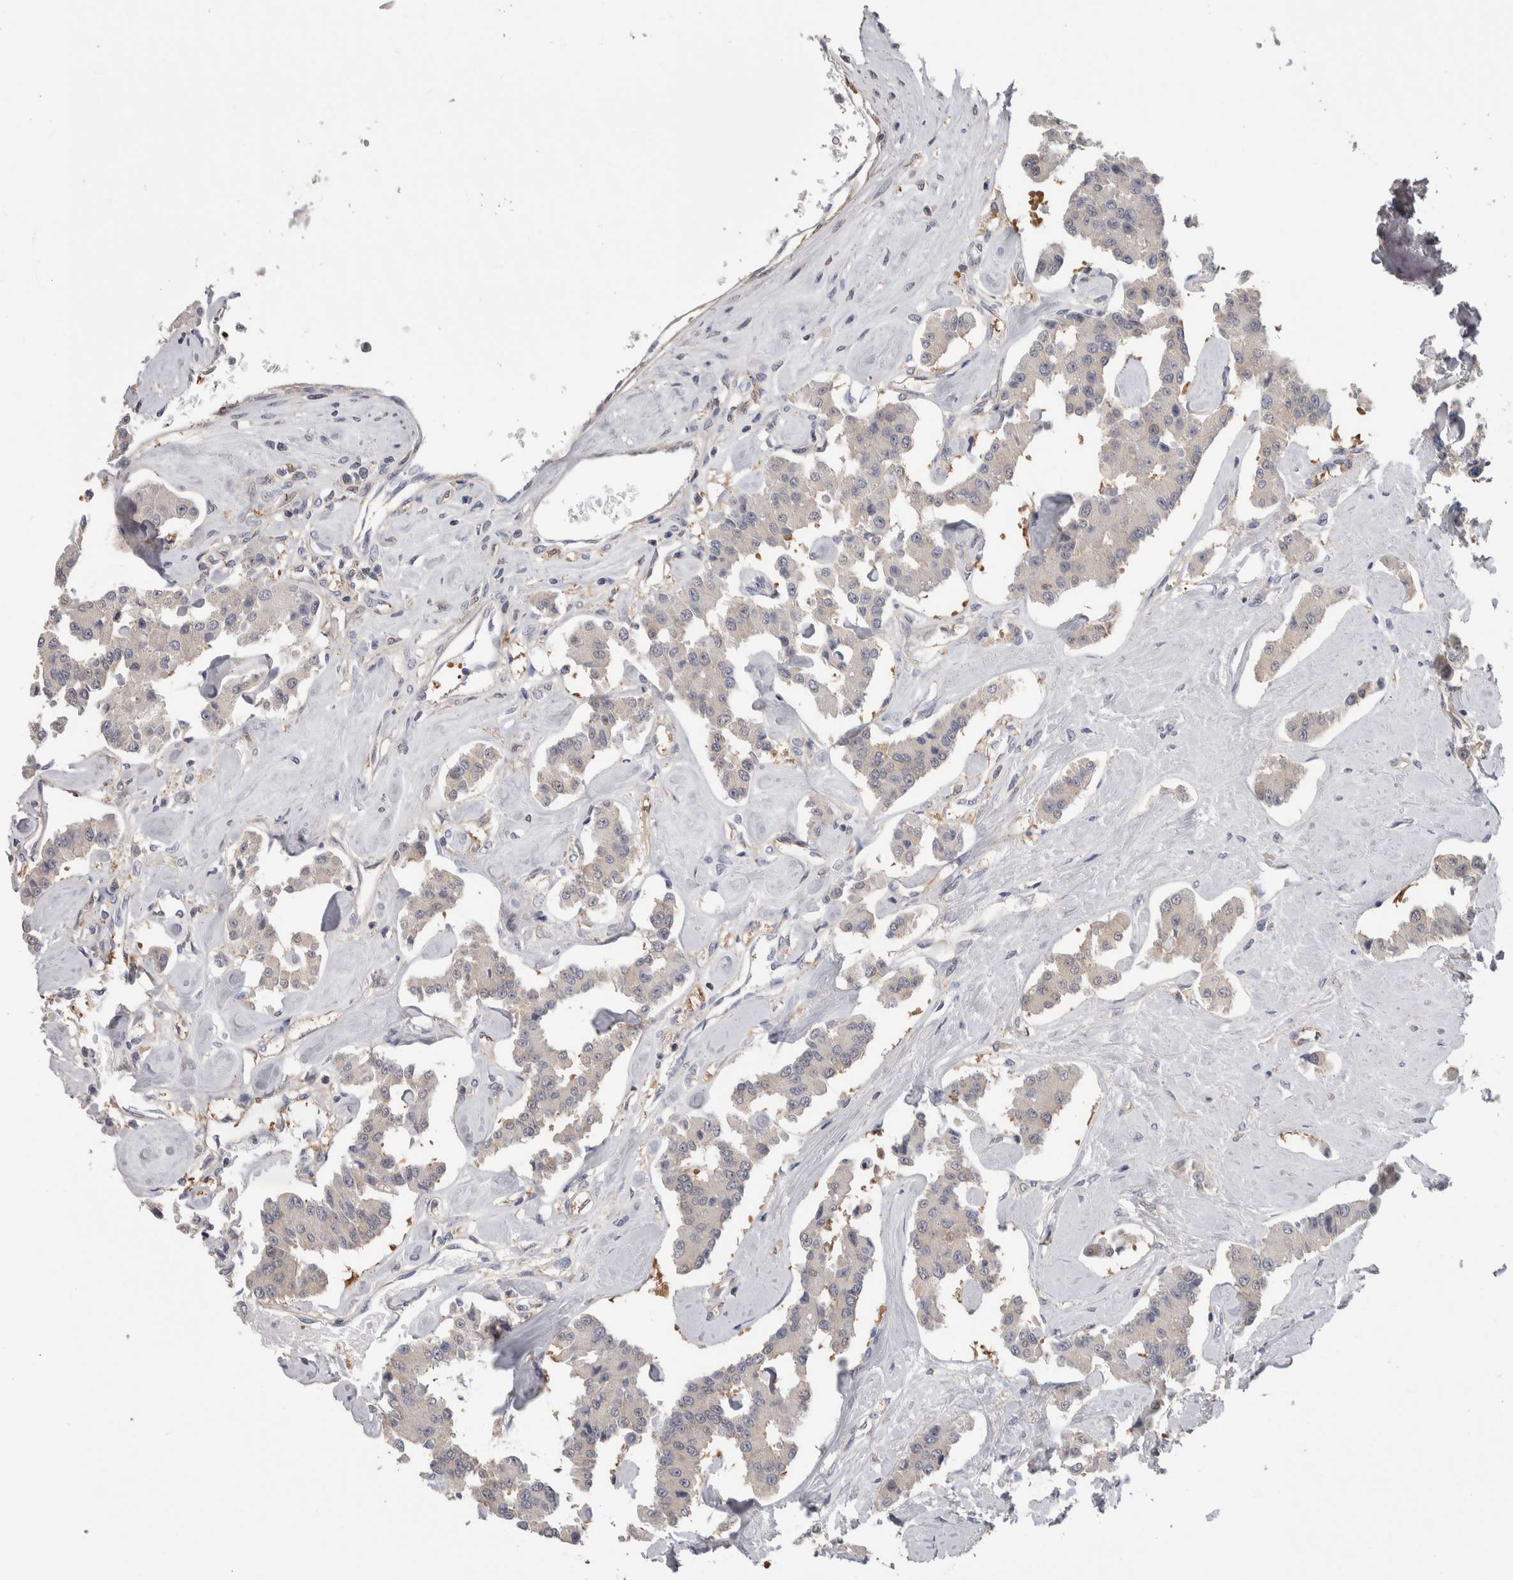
{"staining": {"intensity": "weak", "quantity": "25%-75%", "location": "cytoplasmic/membranous"}, "tissue": "carcinoid", "cell_type": "Tumor cells", "image_type": "cancer", "snomed": [{"axis": "morphology", "description": "Carcinoid, malignant, NOS"}, {"axis": "topography", "description": "Pancreas"}], "caption": "A micrograph showing weak cytoplasmic/membranous expression in approximately 25%-75% of tumor cells in carcinoid, as visualized by brown immunohistochemical staining.", "gene": "SCRN1", "patient": {"sex": "male", "age": 41}}